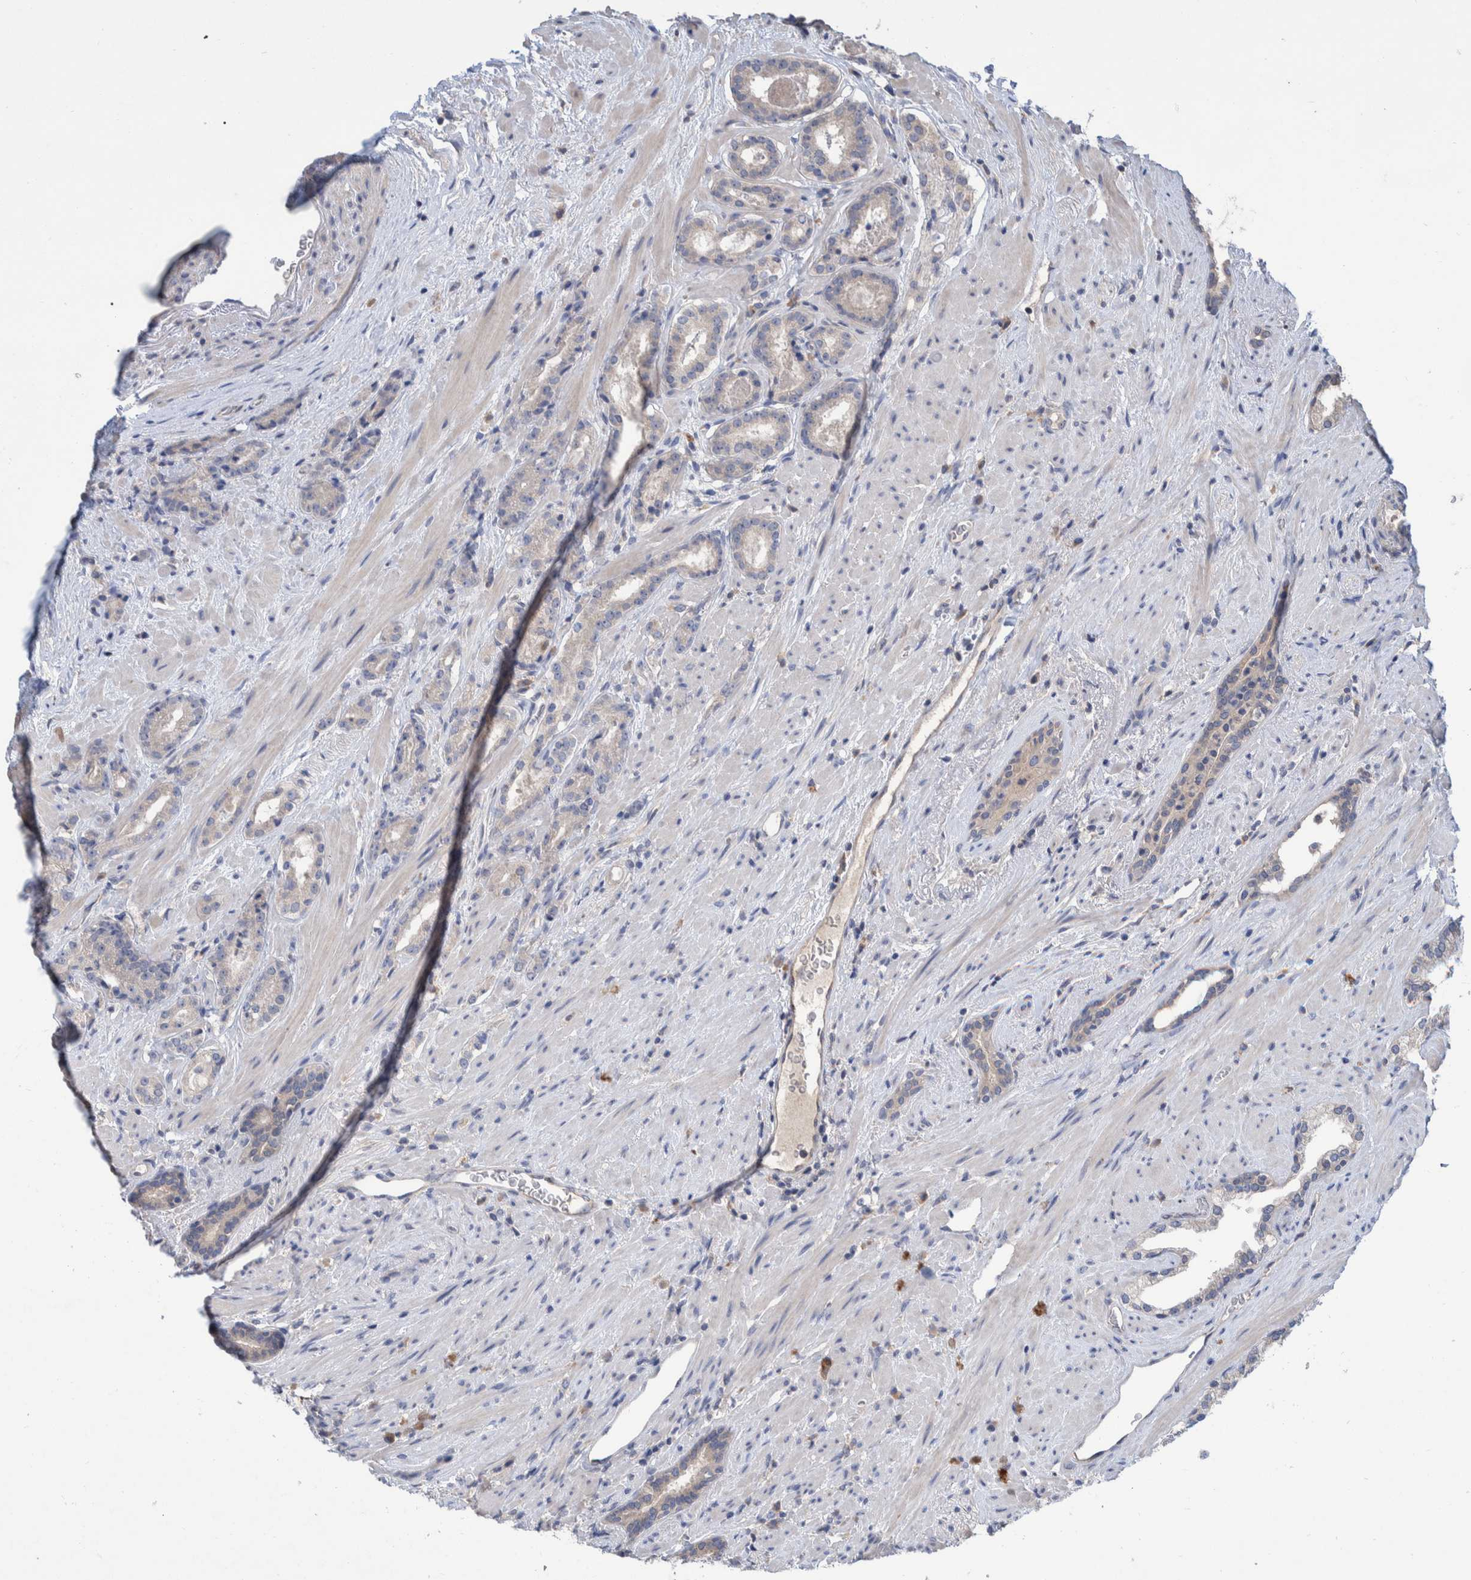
{"staining": {"intensity": "negative", "quantity": "none", "location": "none"}, "tissue": "prostate cancer", "cell_type": "Tumor cells", "image_type": "cancer", "snomed": [{"axis": "morphology", "description": "Adenocarcinoma, High grade"}, {"axis": "topography", "description": "Prostate"}], "caption": "A photomicrograph of human prostate cancer (high-grade adenocarcinoma) is negative for staining in tumor cells.", "gene": "PLPBP", "patient": {"sex": "male", "age": 71}}